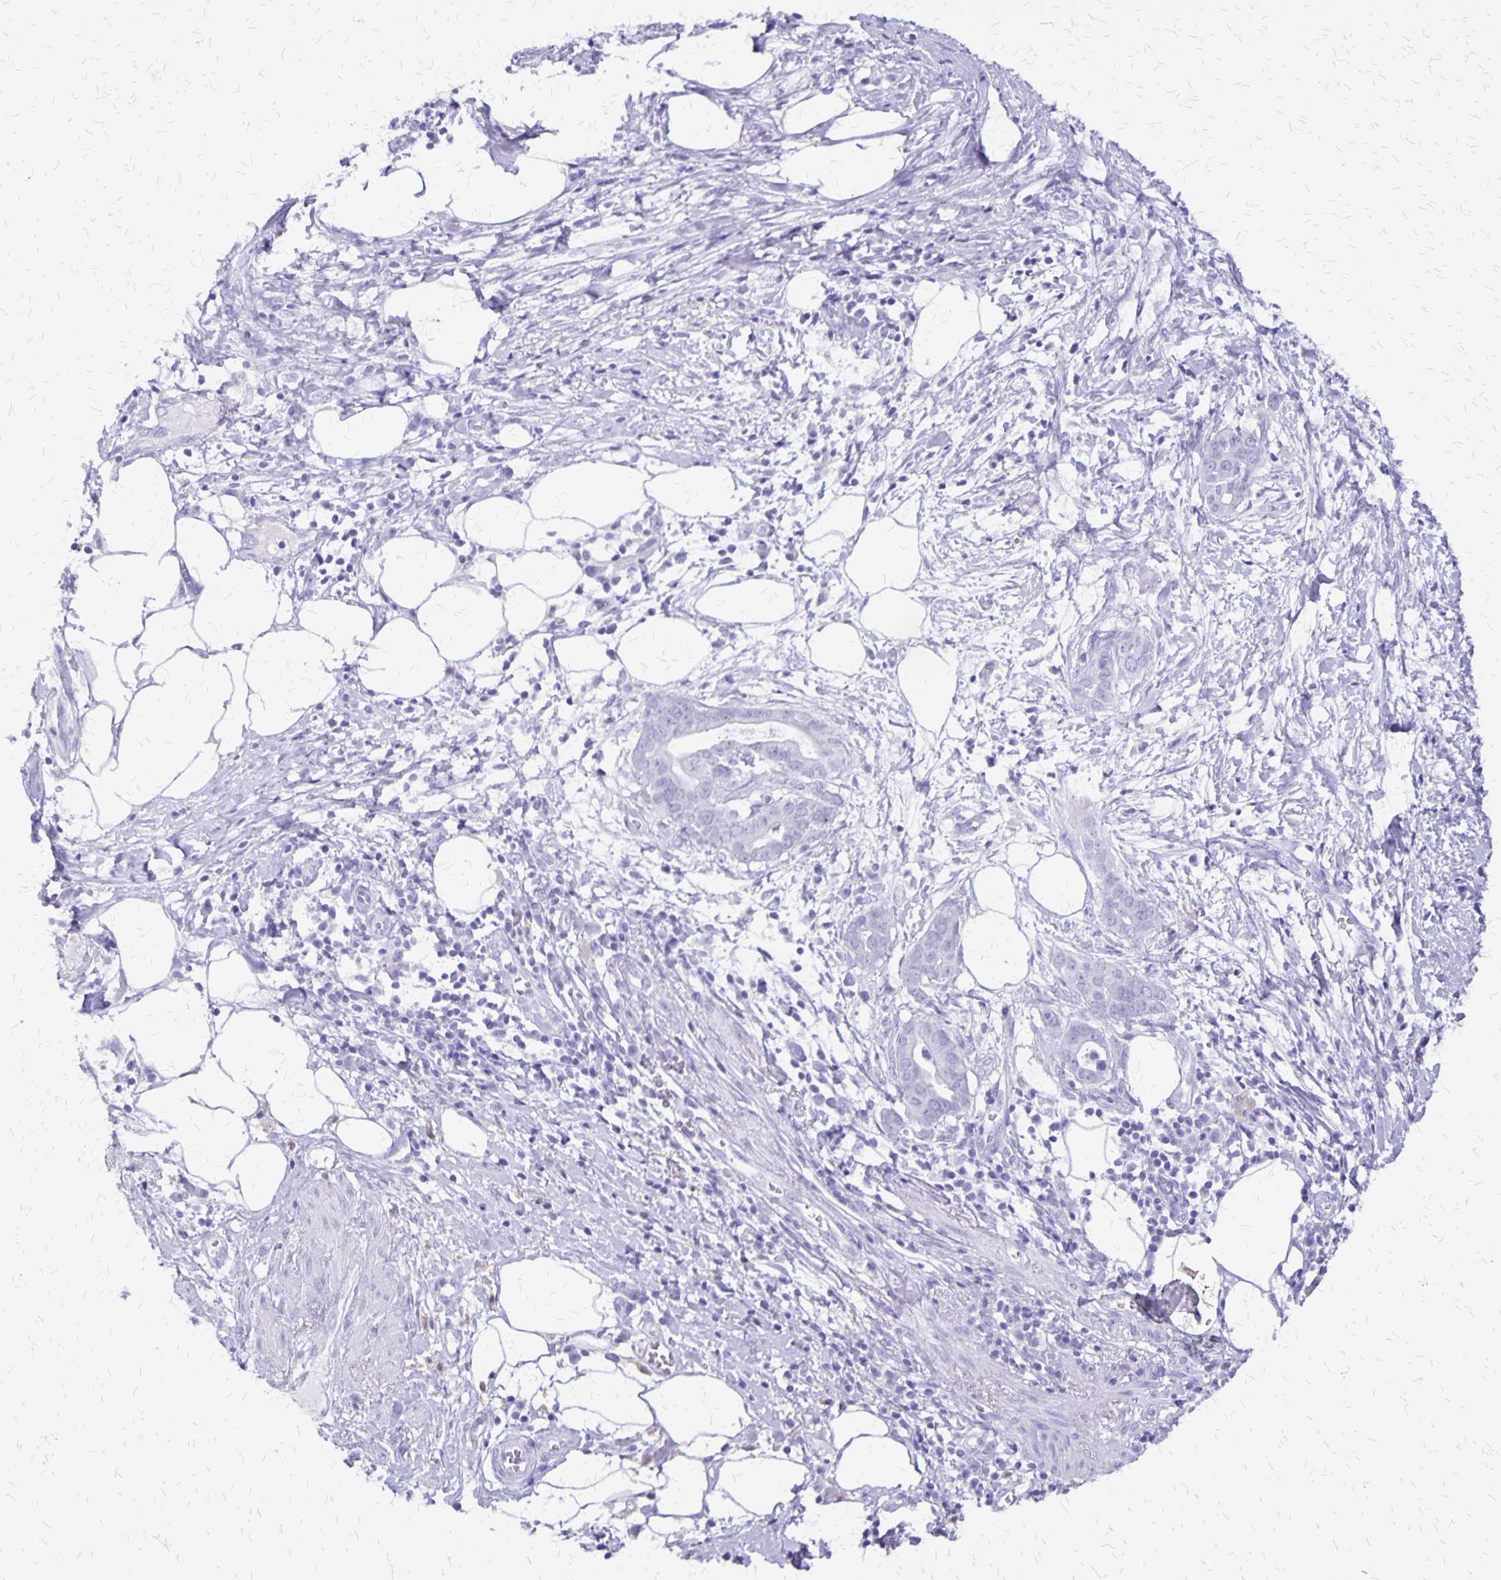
{"staining": {"intensity": "negative", "quantity": "none", "location": "none"}, "tissue": "pancreatic cancer", "cell_type": "Tumor cells", "image_type": "cancer", "snomed": [{"axis": "morphology", "description": "Adenocarcinoma, NOS"}, {"axis": "topography", "description": "Pancreas"}], "caption": "Tumor cells are negative for protein expression in human pancreatic adenocarcinoma. (DAB immunohistochemistry (IHC), high magnification).", "gene": "SLC13A2", "patient": {"sex": "male", "age": 61}}